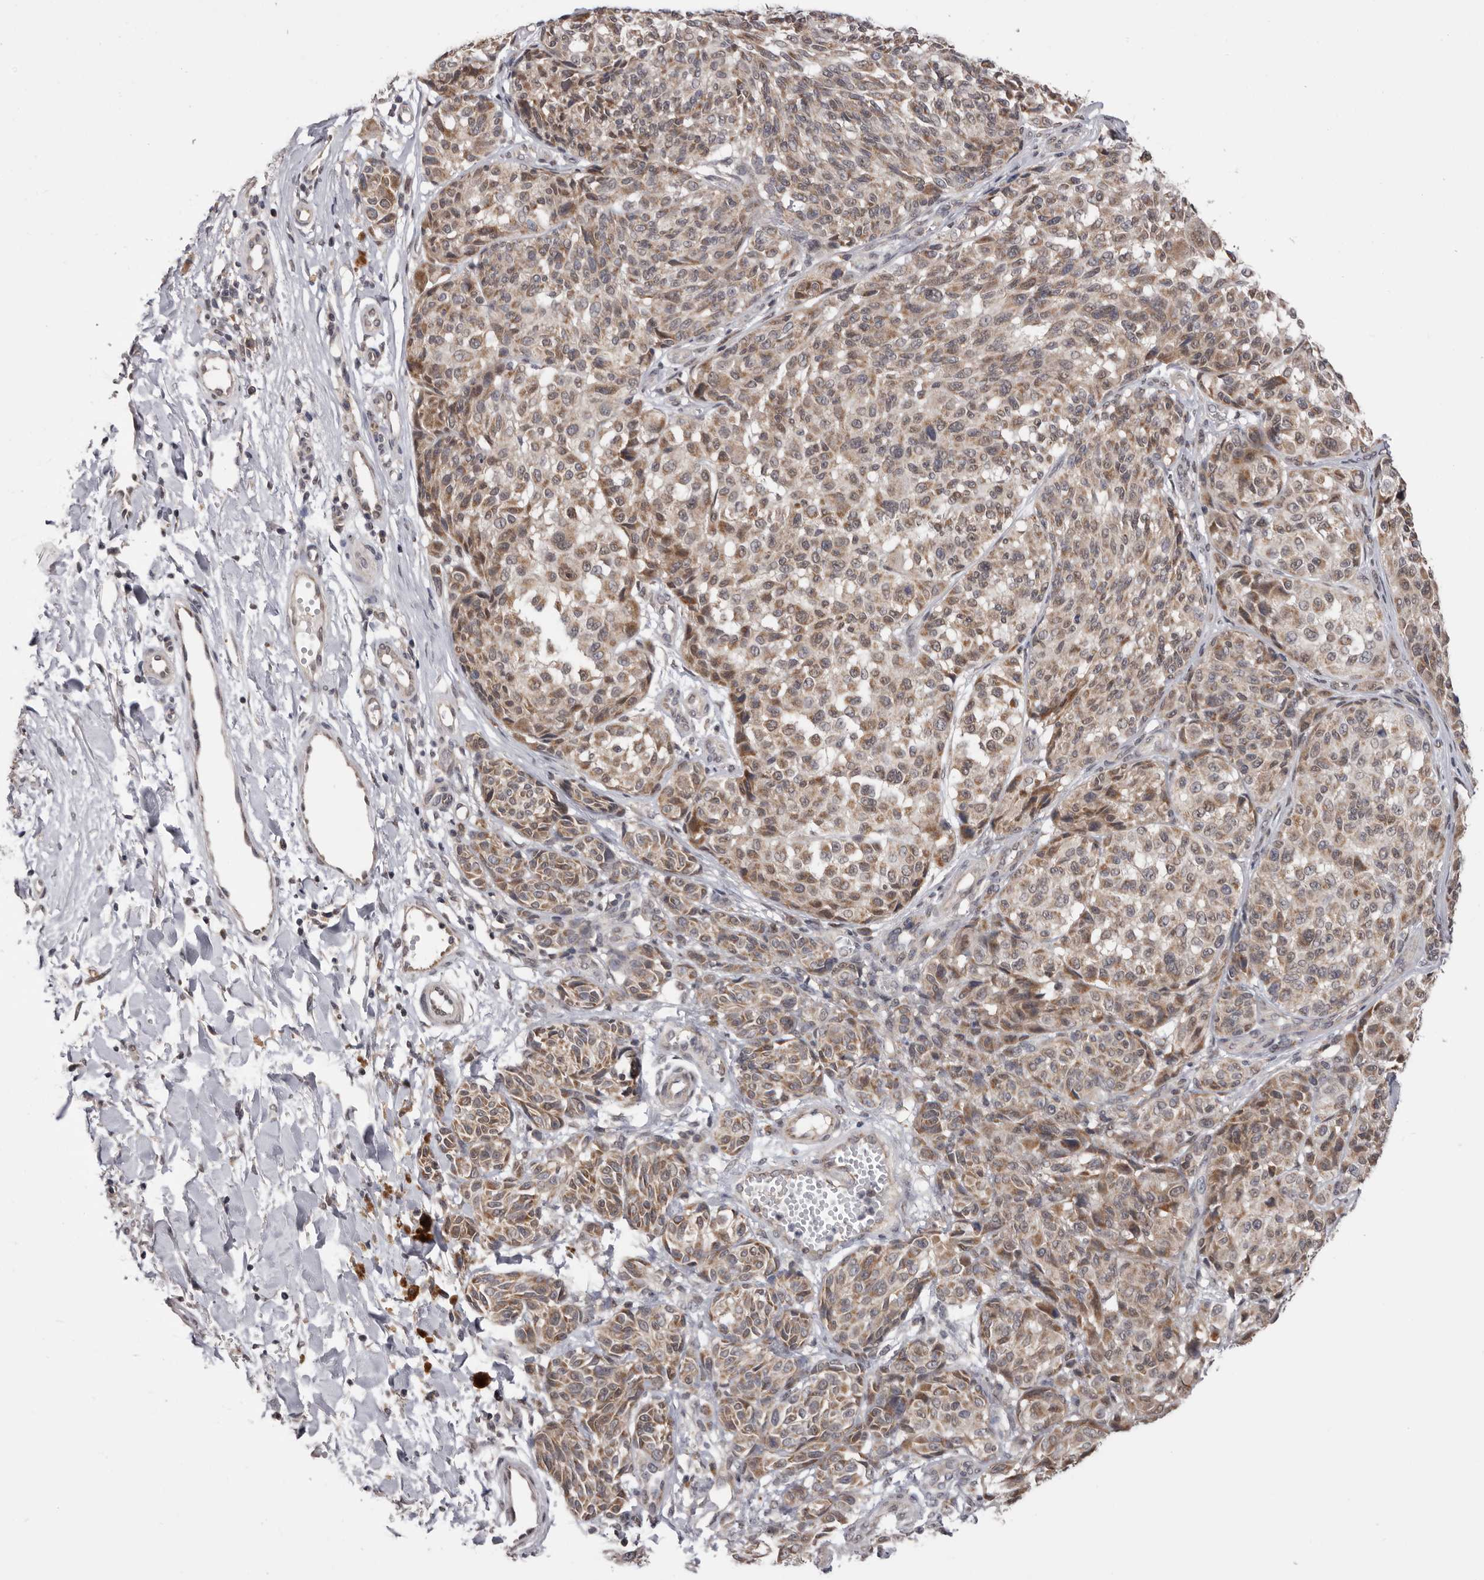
{"staining": {"intensity": "moderate", "quantity": ">75%", "location": "cytoplasmic/membranous"}, "tissue": "melanoma", "cell_type": "Tumor cells", "image_type": "cancer", "snomed": [{"axis": "morphology", "description": "Malignant melanoma, NOS"}, {"axis": "topography", "description": "Skin"}], "caption": "Immunohistochemistry (DAB (3,3'-diaminobenzidine)) staining of melanoma displays moderate cytoplasmic/membranous protein staining in about >75% of tumor cells.", "gene": "MOGAT2", "patient": {"sex": "male", "age": 83}}